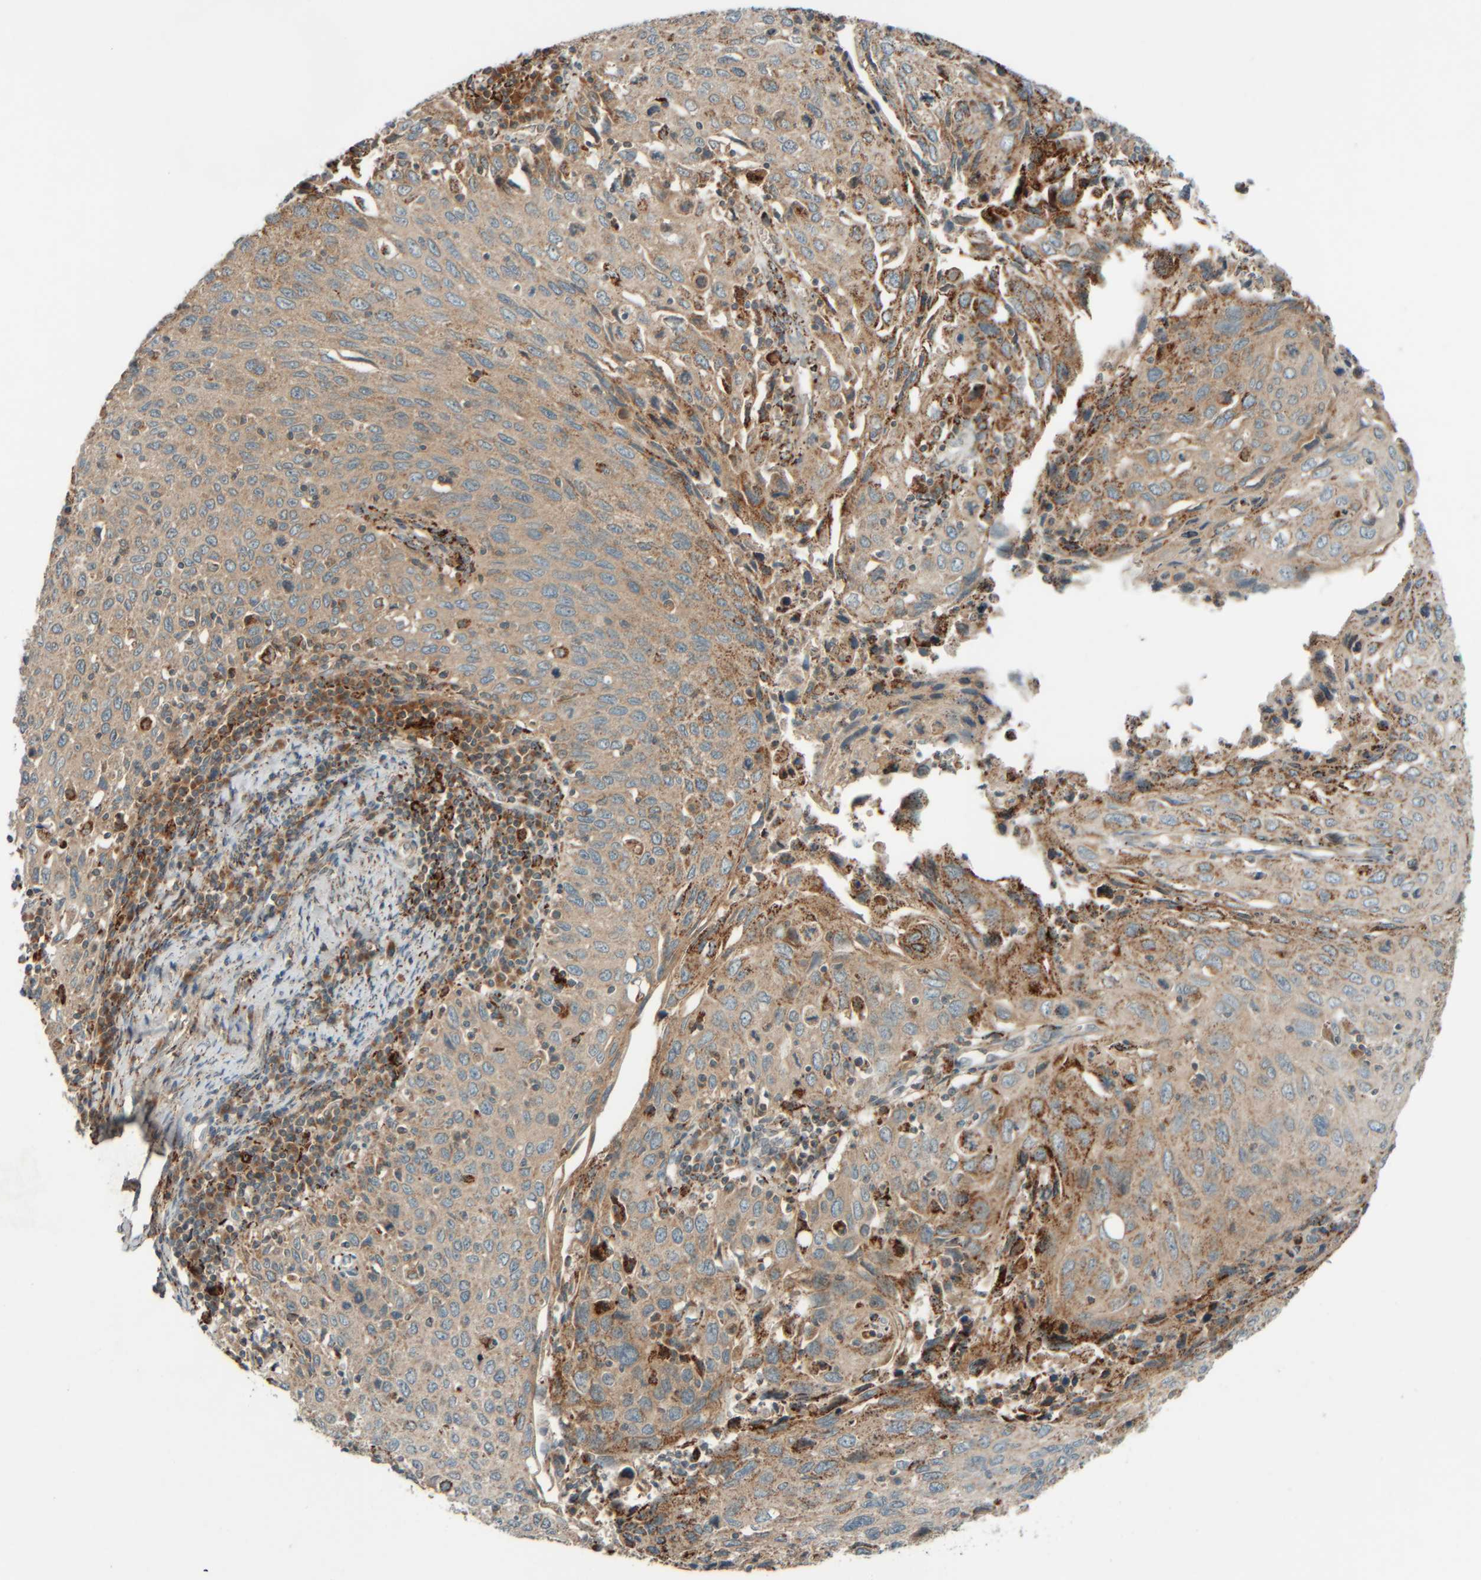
{"staining": {"intensity": "weak", "quantity": ">75%", "location": "cytoplasmic/membranous"}, "tissue": "cervical cancer", "cell_type": "Tumor cells", "image_type": "cancer", "snomed": [{"axis": "morphology", "description": "Squamous cell carcinoma, NOS"}, {"axis": "topography", "description": "Cervix"}], "caption": "Cervical cancer (squamous cell carcinoma) stained with a brown dye shows weak cytoplasmic/membranous positive staining in about >75% of tumor cells.", "gene": "SPAG5", "patient": {"sex": "female", "age": 53}}